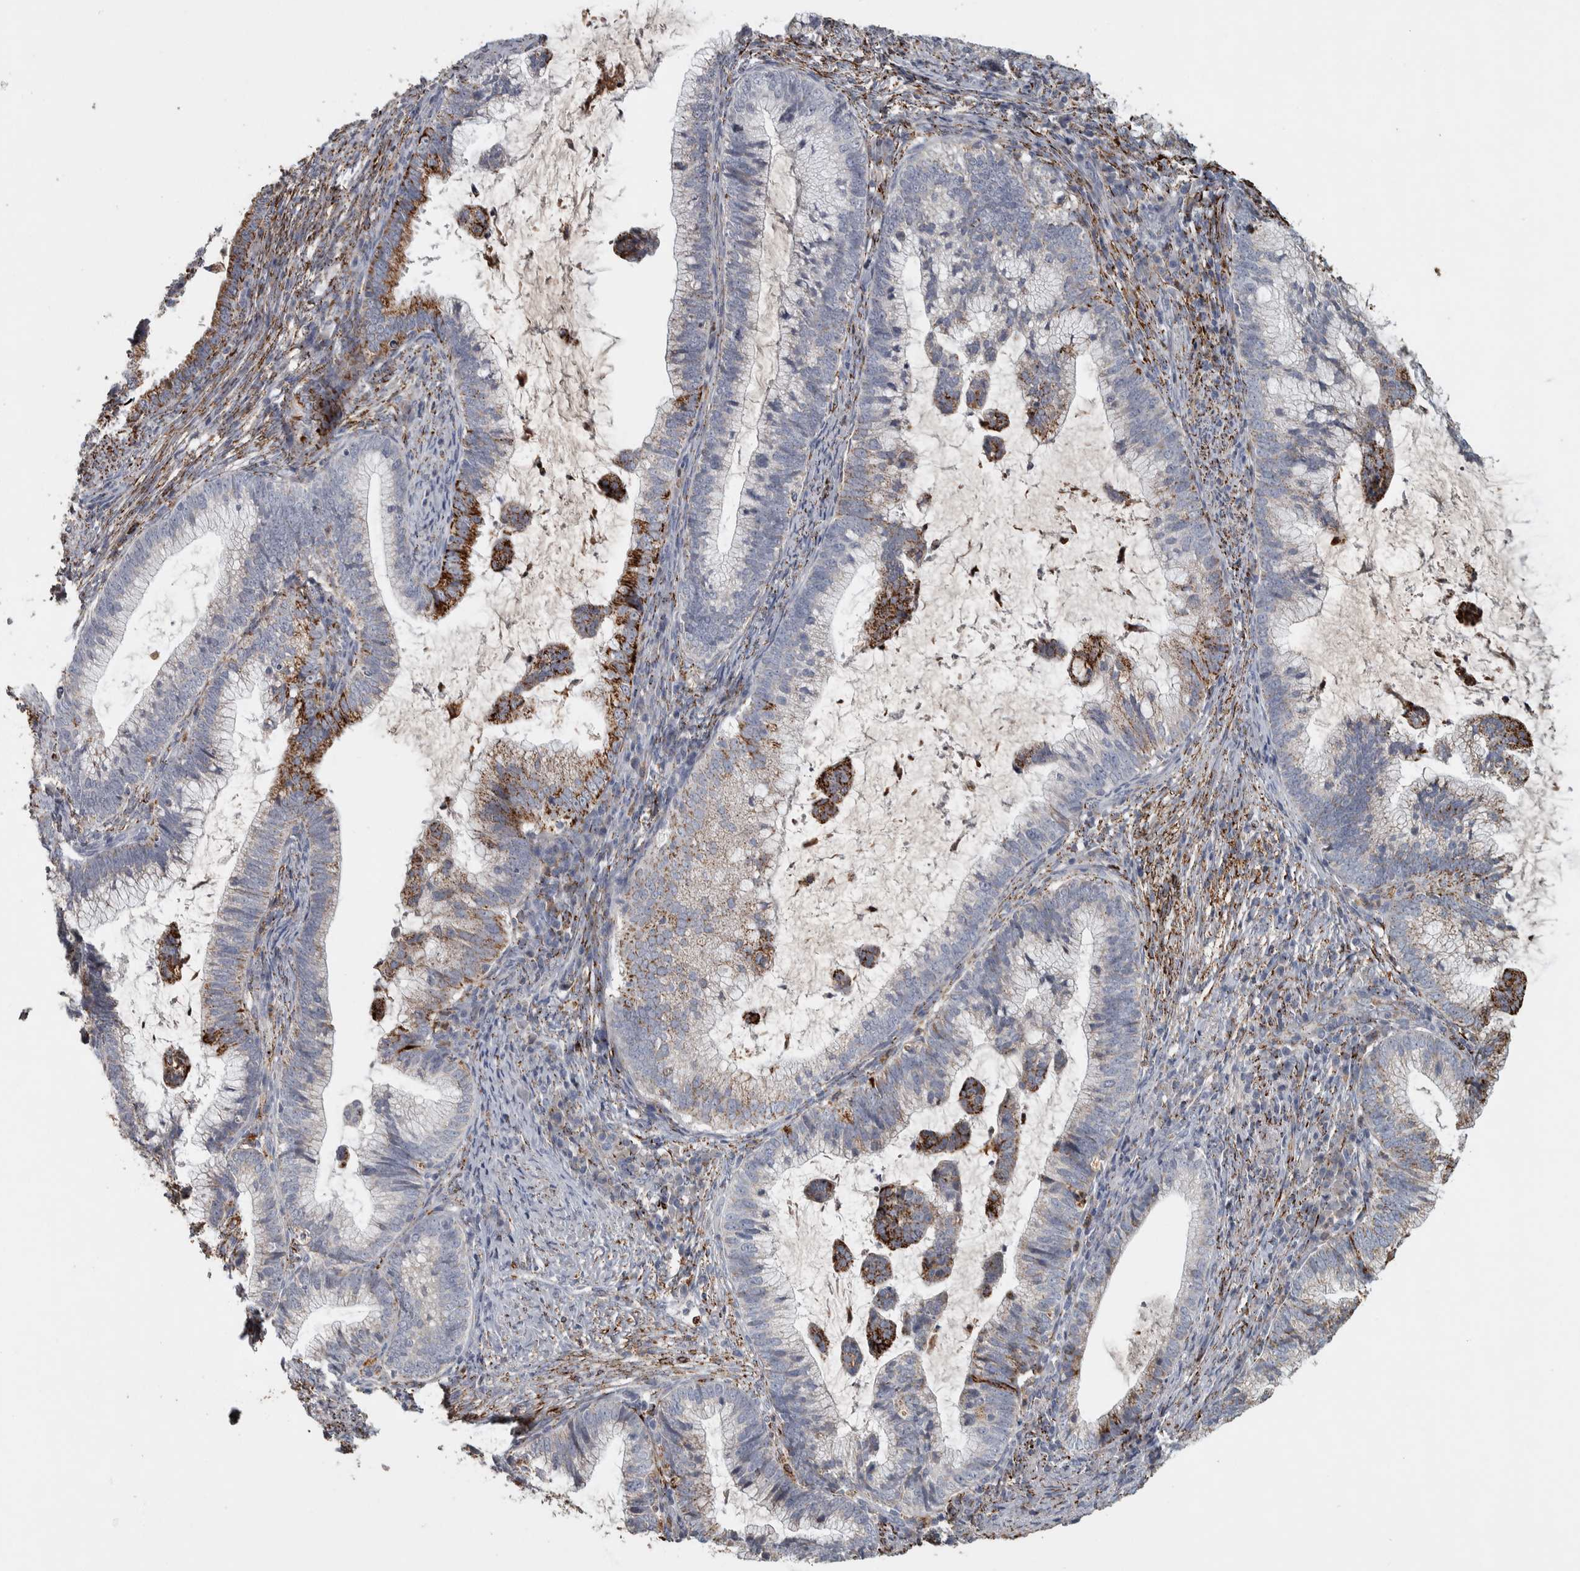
{"staining": {"intensity": "strong", "quantity": "<25%", "location": "cytoplasmic/membranous"}, "tissue": "cervical cancer", "cell_type": "Tumor cells", "image_type": "cancer", "snomed": [{"axis": "morphology", "description": "Adenocarcinoma, NOS"}, {"axis": "topography", "description": "Cervix"}], "caption": "This histopathology image displays IHC staining of human cervical cancer (adenocarcinoma), with medium strong cytoplasmic/membranous positivity in approximately <25% of tumor cells.", "gene": "FAM78A", "patient": {"sex": "female", "age": 36}}